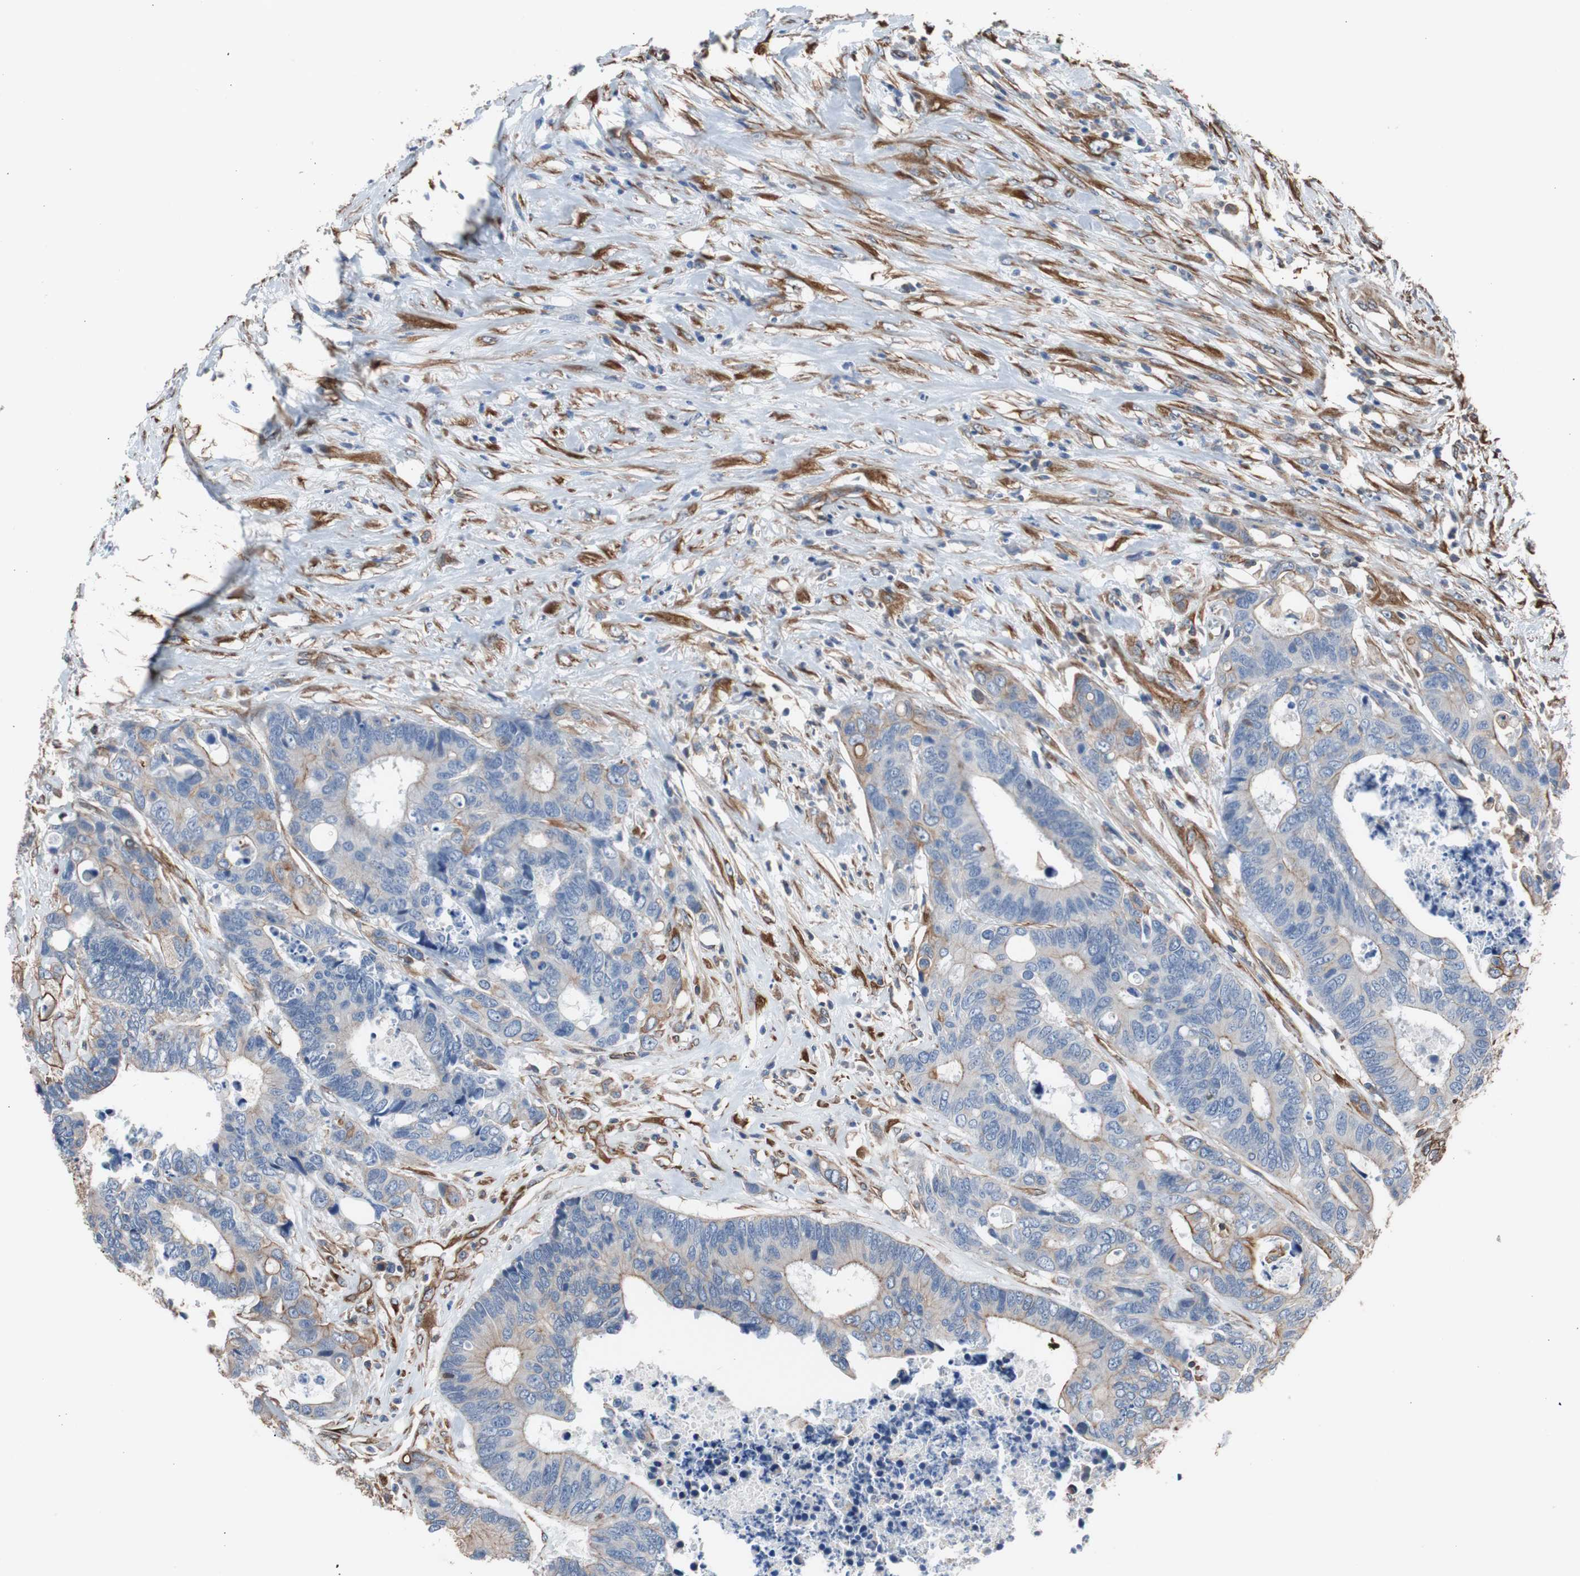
{"staining": {"intensity": "weak", "quantity": "<25%", "location": "cytoplasmic/membranous"}, "tissue": "colorectal cancer", "cell_type": "Tumor cells", "image_type": "cancer", "snomed": [{"axis": "morphology", "description": "Adenocarcinoma, NOS"}, {"axis": "topography", "description": "Rectum"}], "caption": "Immunohistochemistry photomicrograph of adenocarcinoma (colorectal) stained for a protein (brown), which reveals no staining in tumor cells.", "gene": "KIF3B", "patient": {"sex": "male", "age": 55}}